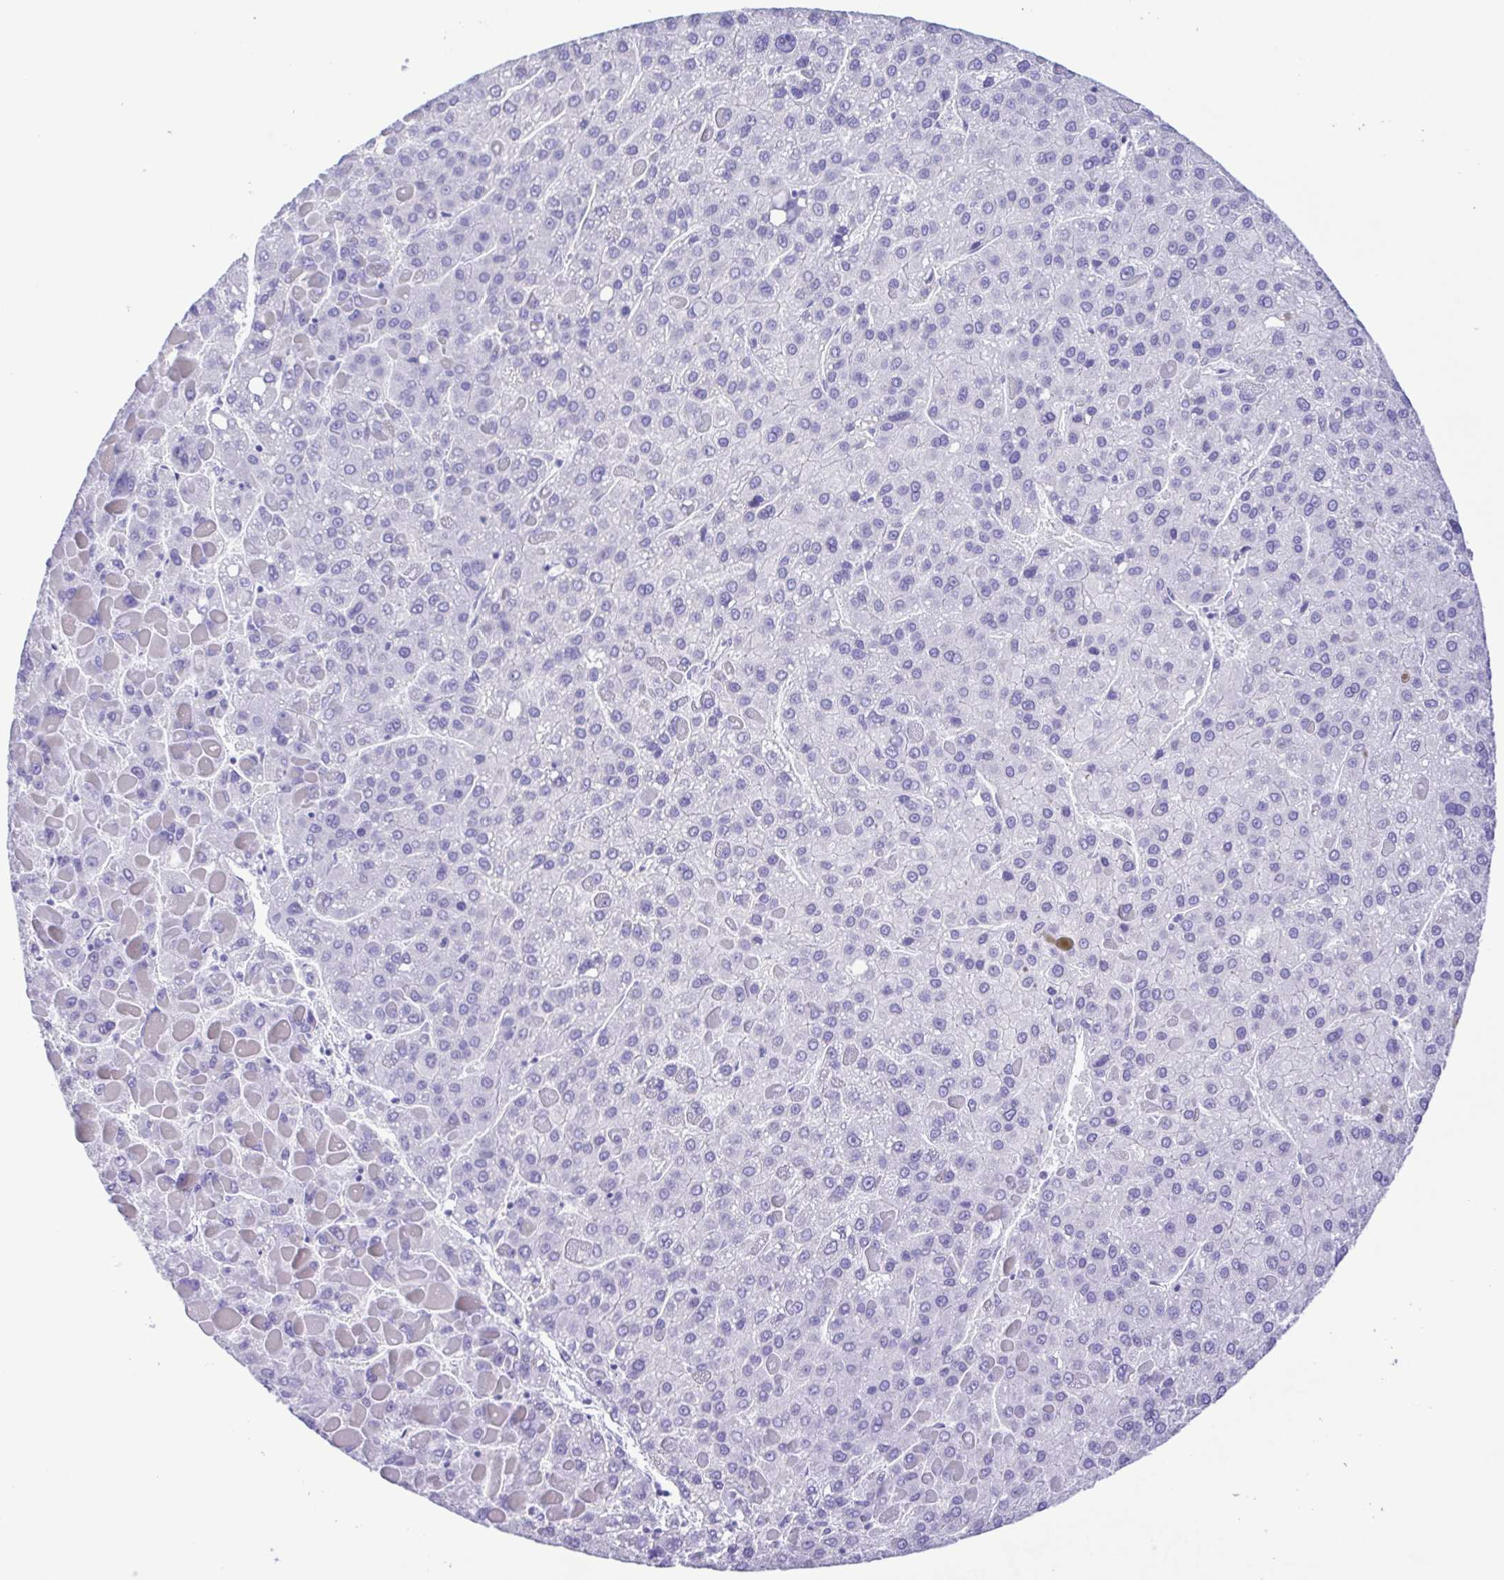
{"staining": {"intensity": "negative", "quantity": "none", "location": "none"}, "tissue": "liver cancer", "cell_type": "Tumor cells", "image_type": "cancer", "snomed": [{"axis": "morphology", "description": "Carcinoma, Hepatocellular, NOS"}, {"axis": "topography", "description": "Liver"}], "caption": "Tumor cells are negative for brown protein staining in hepatocellular carcinoma (liver).", "gene": "CASP14", "patient": {"sex": "female", "age": 82}}